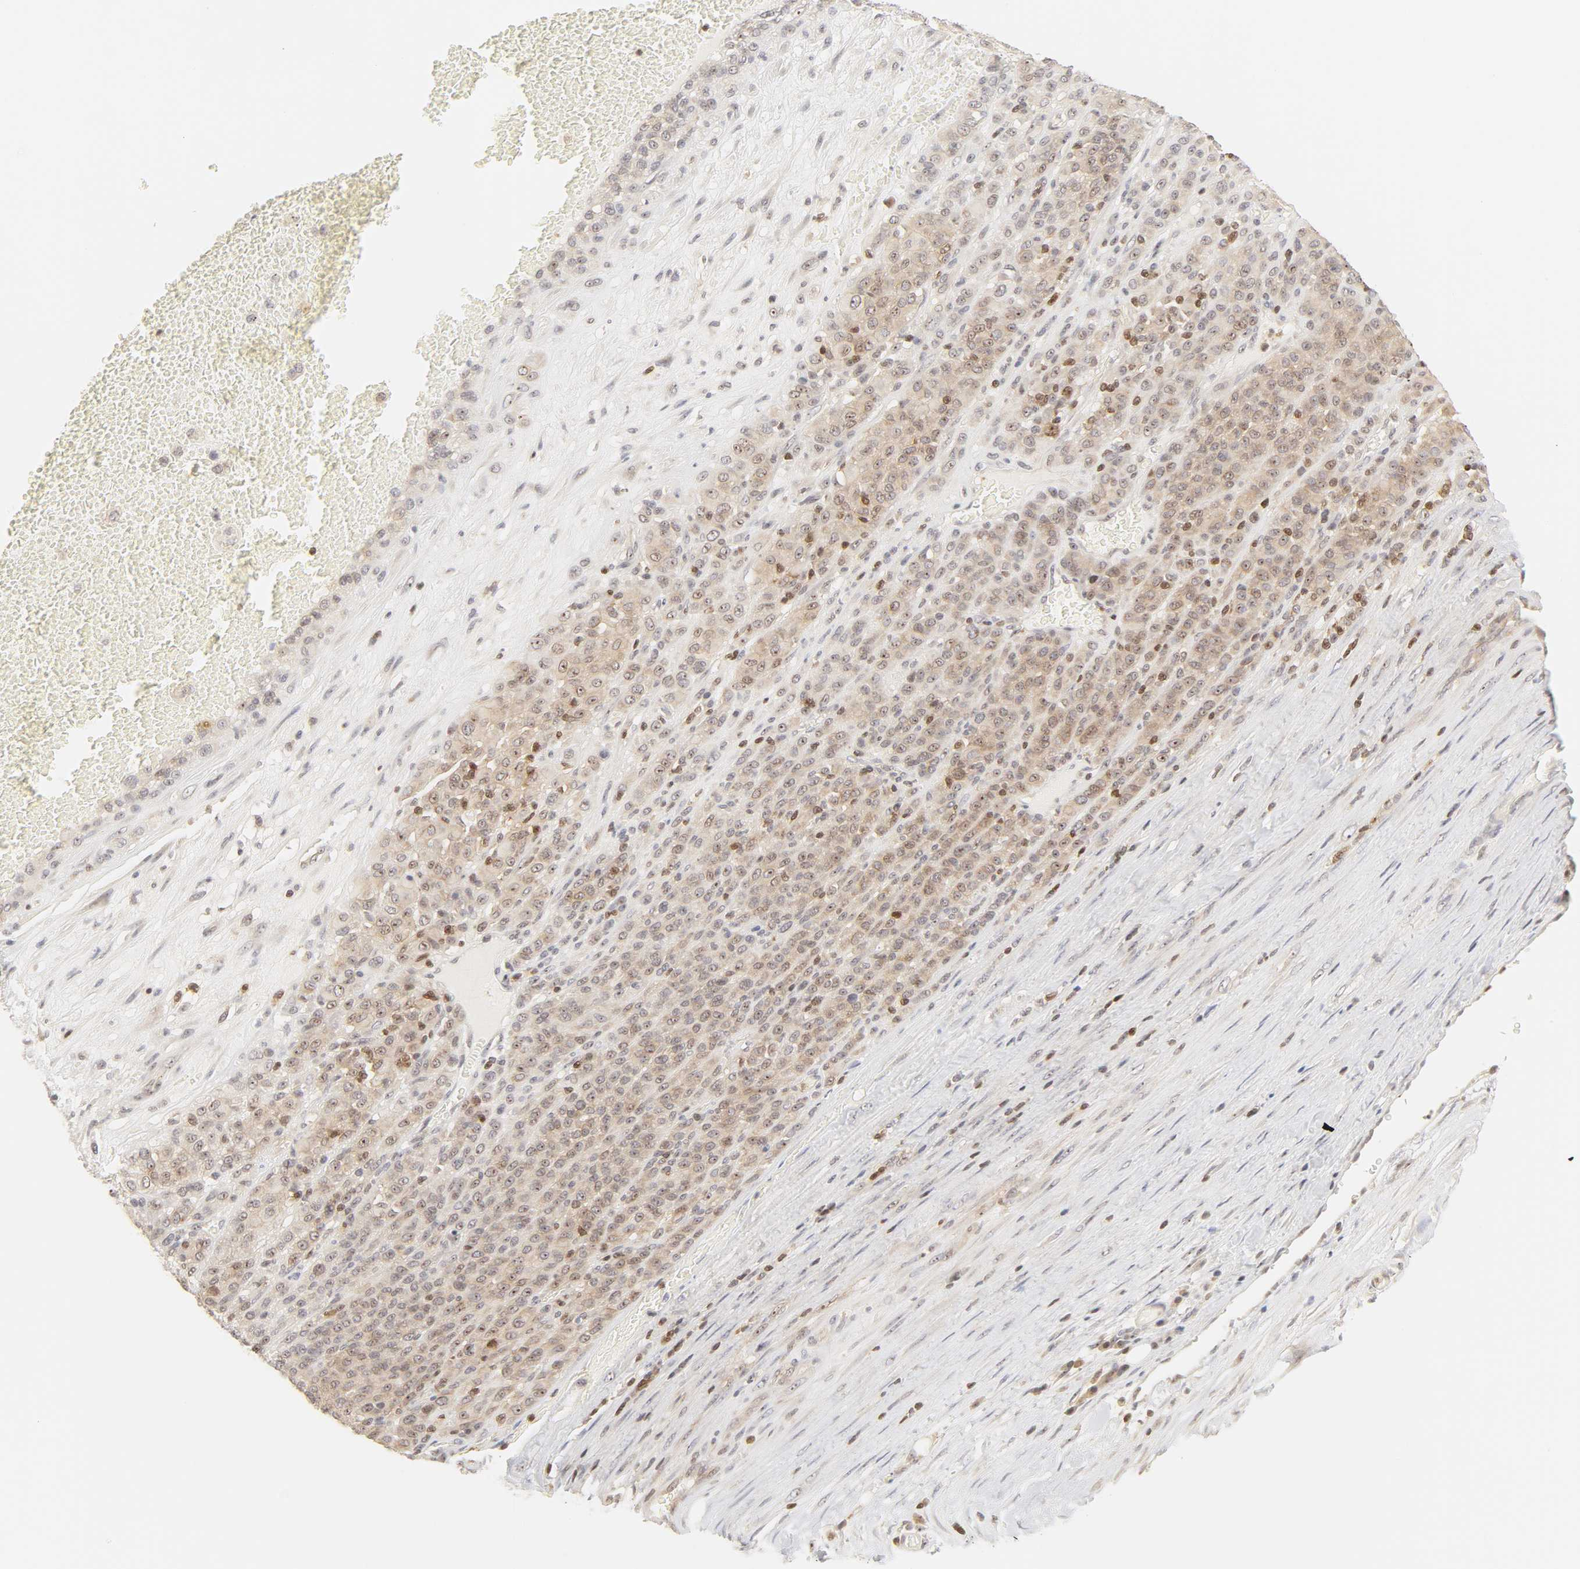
{"staining": {"intensity": "weak", "quantity": "25%-75%", "location": "cytoplasmic/membranous,nuclear"}, "tissue": "melanoma", "cell_type": "Tumor cells", "image_type": "cancer", "snomed": [{"axis": "morphology", "description": "Malignant melanoma, Metastatic site"}, {"axis": "topography", "description": "Pancreas"}], "caption": "Melanoma stained with a protein marker demonstrates weak staining in tumor cells.", "gene": "KIF2A", "patient": {"sex": "female", "age": 30}}